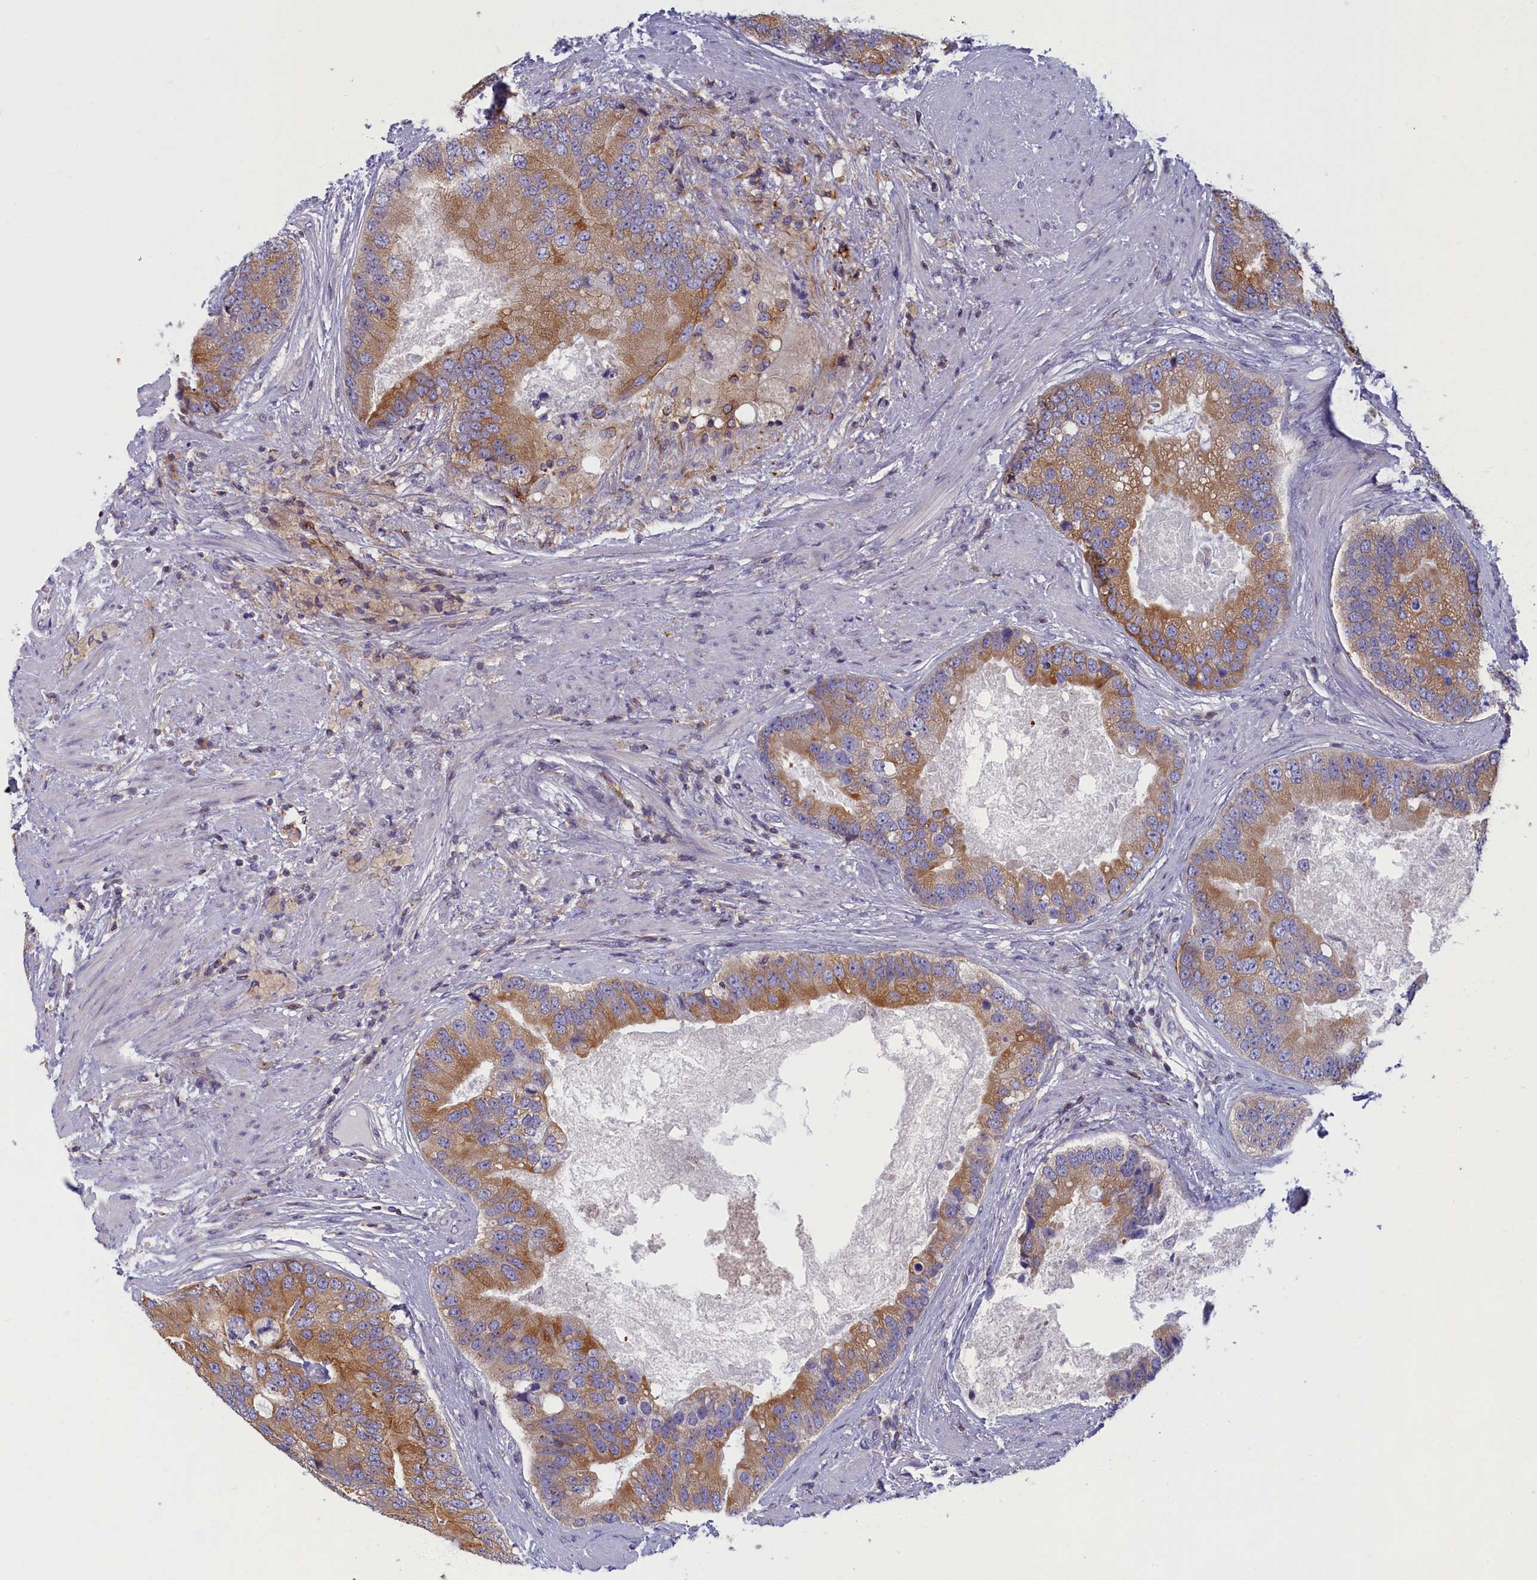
{"staining": {"intensity": "moderate", "quantity": ">75%", "location": "cytoplasmic/membranous"}, "tissue": "prostate cancer", "cell_type": "Tumor cells", "image_type": "cancer", "snomed": [{"axis": "morphology", "description": "Adenocarcinoma, High grade"}, {"axis": "topography", "description": "Prostate"}], "caption": "Protein staining displays moderate cytoplasmic/membranous positivity in approximately >75% of tumor cells in prostate cancer.", "gene": "NOL10", "patient": {"sex": "male", "age": 70}}